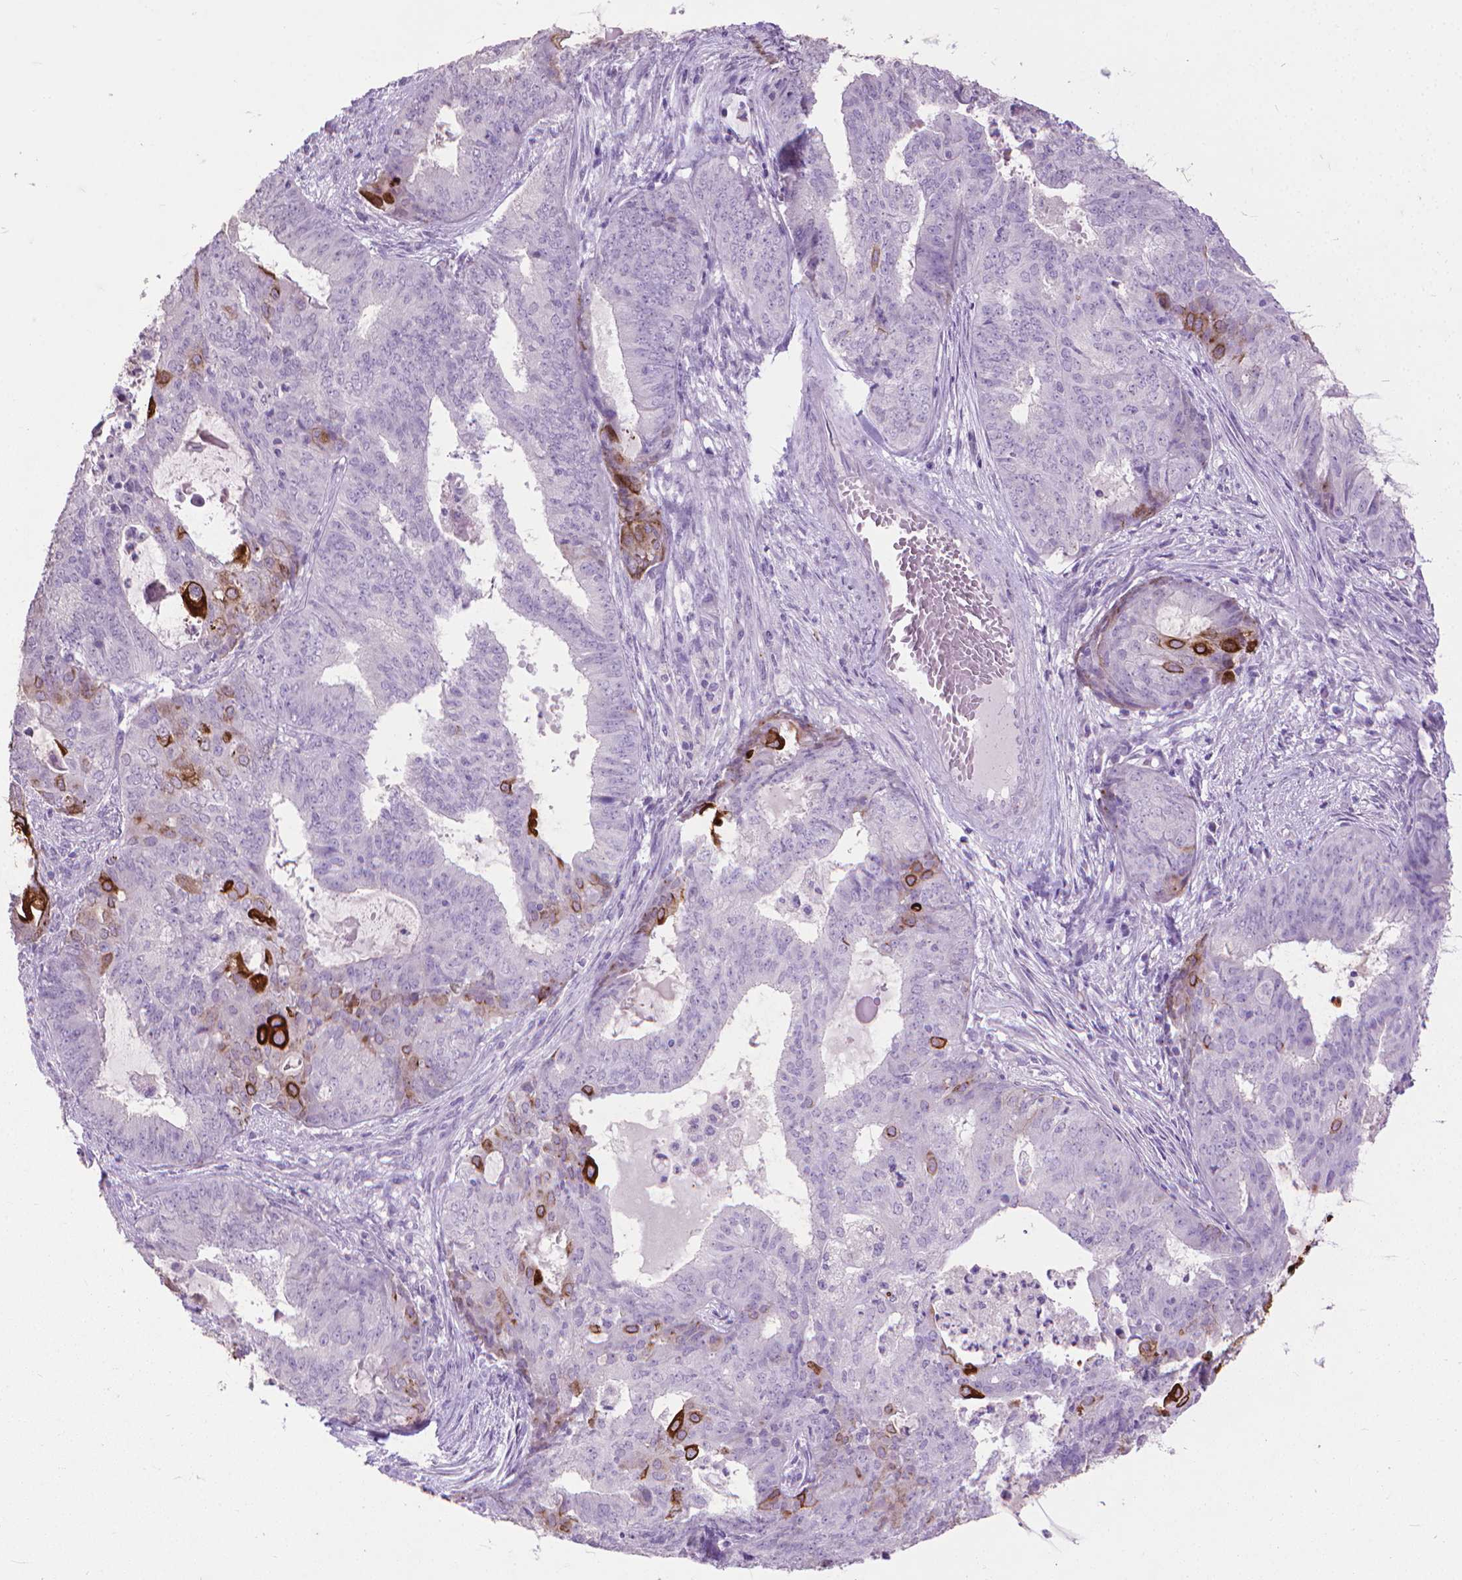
{"staining": {"intensity": "strong", "quantity": "<25%", "location": "cytoplasmic/membranous"}, "tissue": "endometrial cancer", "cell_type": "Tumor cells", "image_type": "cancer", "snomed": [{"axis": "morphology", "description": "Adenocarcinoma, NOS"}, {"axis": "topography", "description": "Endometrium"}], "caption": "Endometrial cancer was stained to show a protein in brown. There is medium levels of strong cytoplasmic/membranous positivity in about <25% of tumor cells. The staining was performed using DAB, with brown indicating positive protein expression. Nuclei are stained blue with hematoxylin.", "gene": "KRT5", "patient": {"sex": "female", "age": 62}}